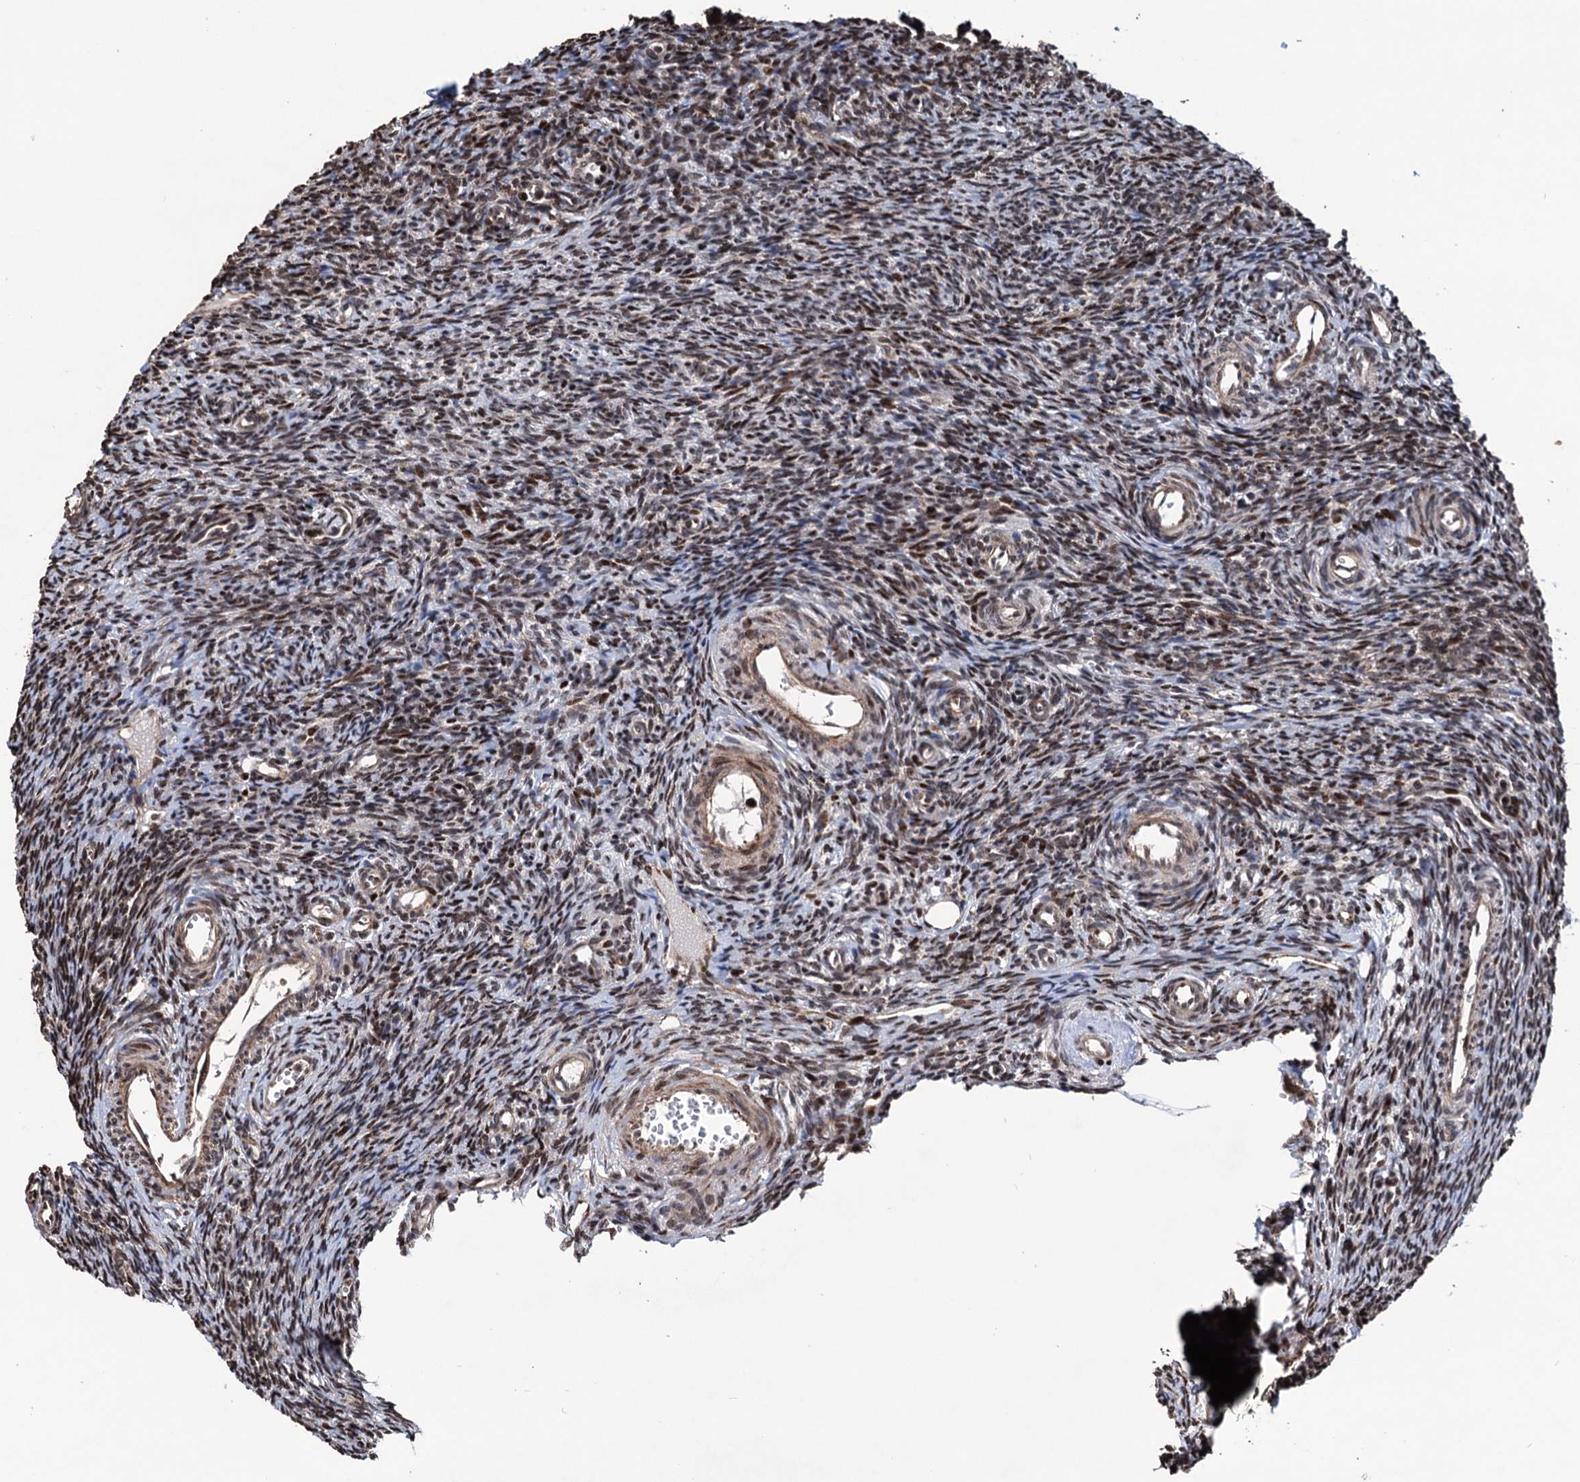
{"staining": {"intensity": "moderate", "quantity": ">75%", "location": "nuclear"}, "tissue": "ovary", "cell_type": "Ovarian stroma cells", "image_type": "normal", "snomed": [{"axis": "morphology", "description": "Normal tissue, NOS"}, {"axis": "topography", "description": "Ovary"}], "caption": "Protein expression by immunohistochemistry (IHC) demonstrates moderate nuclear positivity in about >75% of ovarian stroma cells in benign ovary. (DAB (3,3'-diaminobenzidine) = brown stain, brightfield microscopy at high magnification).", "gene": "EYA4", "patient": {"sex": "female", "age": 39}}